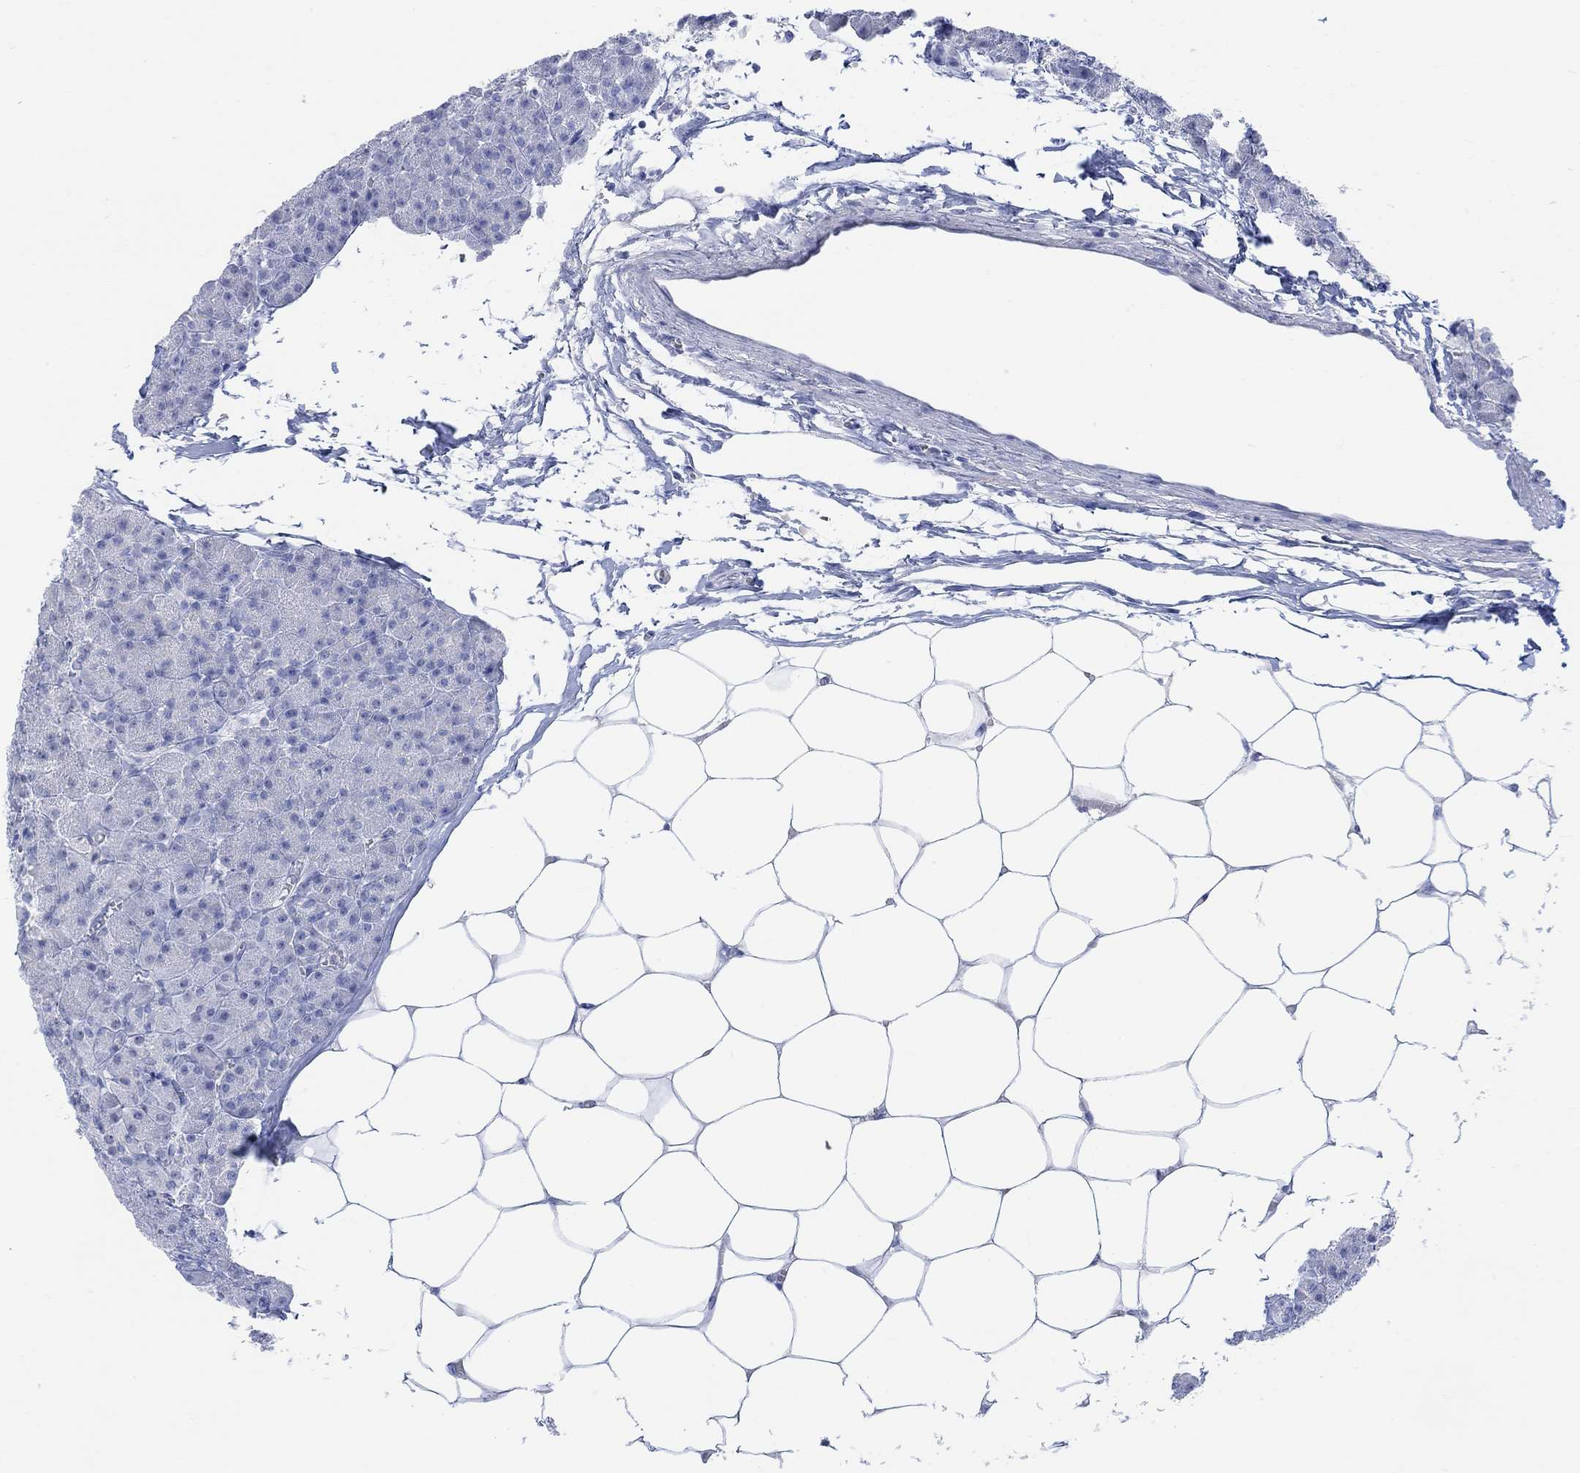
{"staining": {"intensity": "negative", "quantity": "none", "location": "none"}, "tissue": "pancreas", "cell_type": "Exocrine glandular cells", "image_type": "normal", "snomed": [{"axis": "morphology", "description": "Normal tissue, NOS"}, {"axis": "topography", "description": "Pancreas"}], "caption": "This image is of benign pancreas stained with IHC to label a protein in brown with the nuclei are counter-stained blue. There is no staining in exocrine glandular cells. (DAB (3,3'-diaminobenzidine) immunohistochemistry (IHC), high magnification).", "gene": "AK8", "patient": {"sex": "female", "age": 45}}